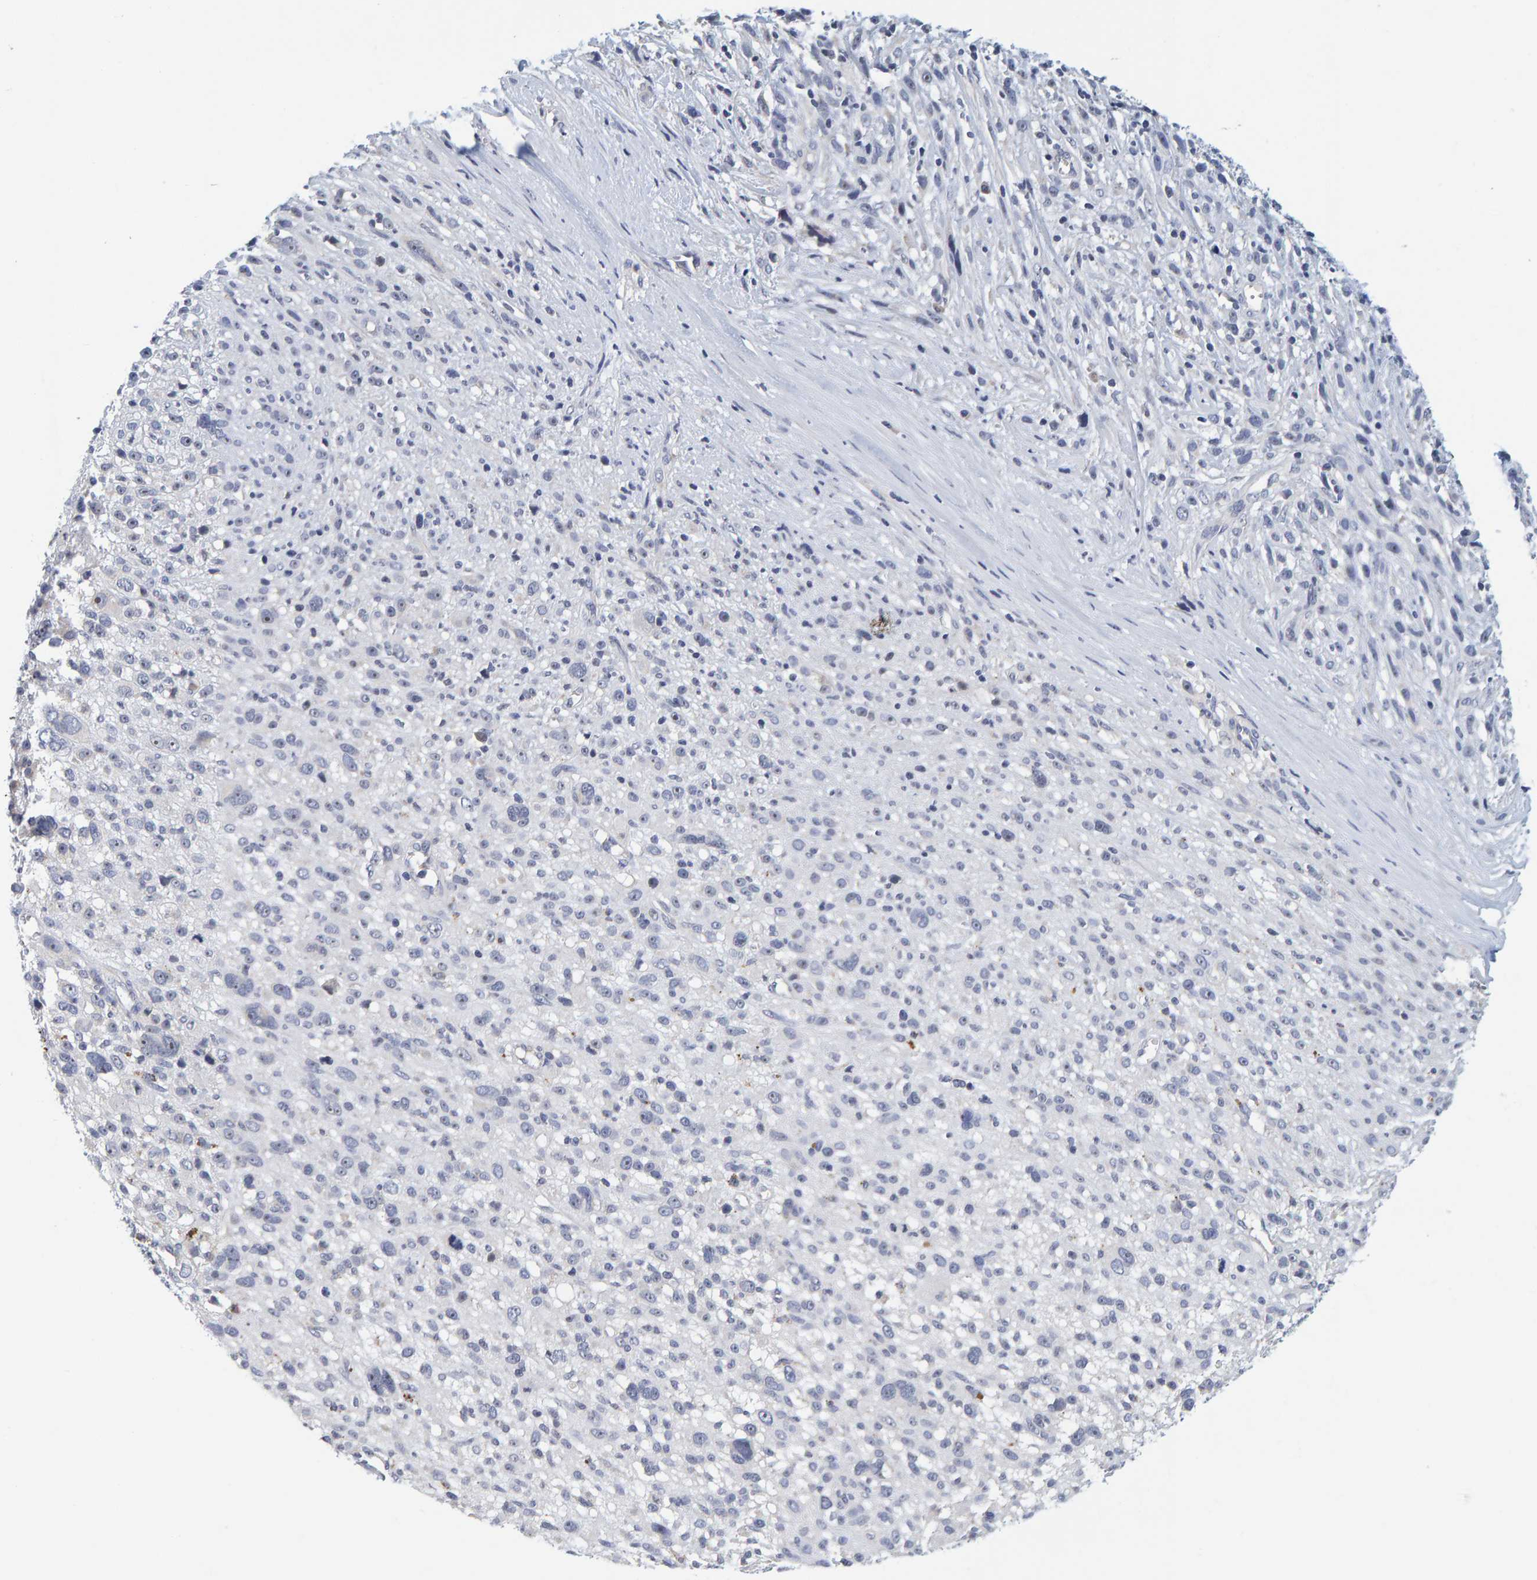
{"staining": {"intensity": "weak", "quantity": "<25%", "location": "nuclear"}, "tissue": "melanoma", "cell_type": "Tumor cells", "image_type": "cancer", "snomed": [{"axis": "morphology", "description": "Malignant melanoma, NOS"}, {"axis": "topography", "description": "Skin"}], "caption": "DAB (3,3'-diaminobenzidine) immunohistochemical staining of malignant melanoma displays no significant staining in tumor cells.", "gene": "ZNF77", "patient": {"sex": "female", "age": 55}}